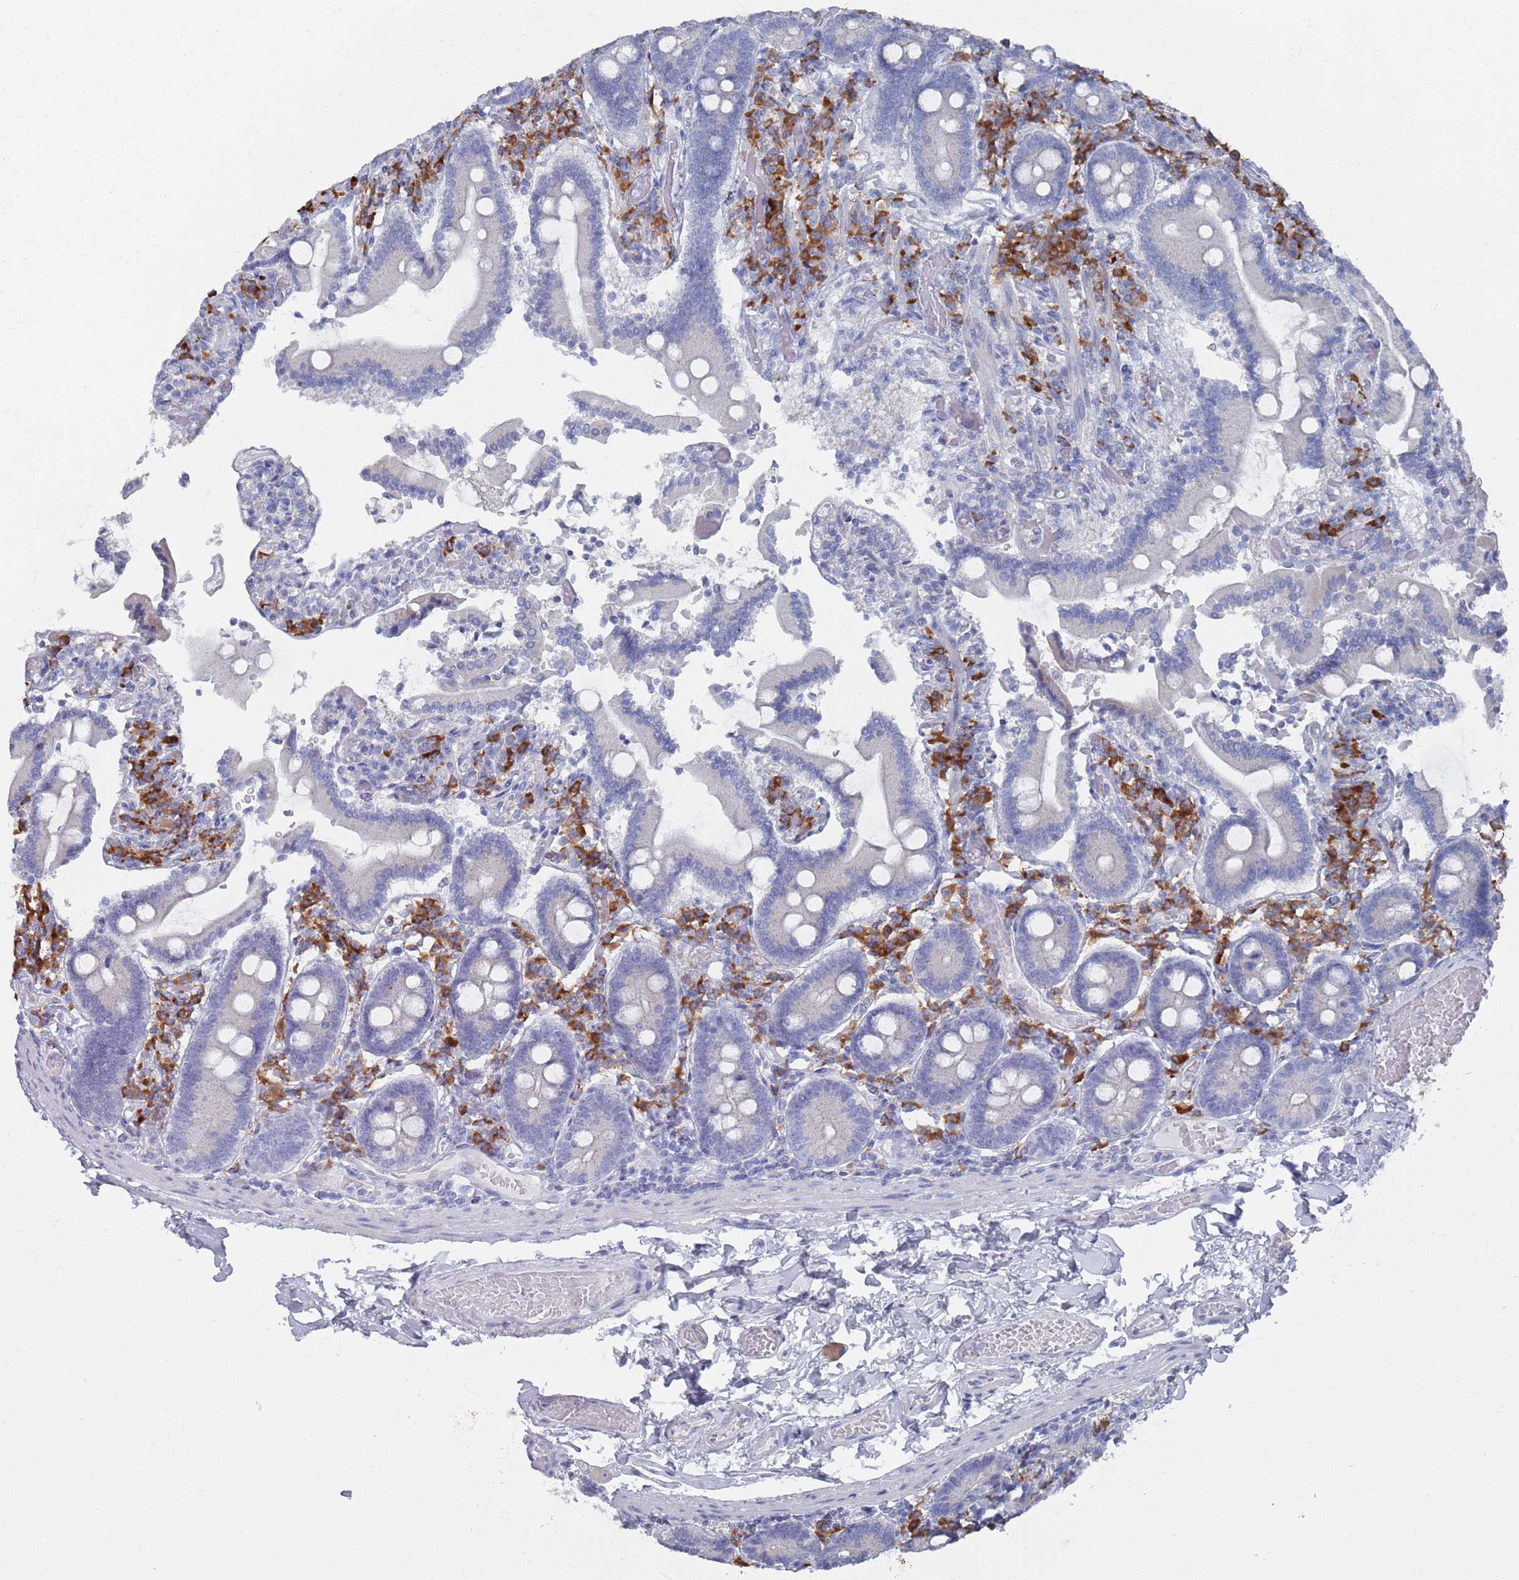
{"staining": {"intensity": "negative", "quantity": "none", "location": "none"}, "tissue": "duodenum", "cell_type": "Glandular cells", "image_type": "normal", "snomed": [{"axis": "morphology", "description": "Normal tissue, NOS"}, {"axis": "topography", "description": "Duodenum"}], "caption": "An immunohistochemistry (IHC) image of benign duodenum is shown. There is no staining in glandular cells of duodenum.", "gene": "MAT1A", "patient": {"sex": "male", "age": 55}}